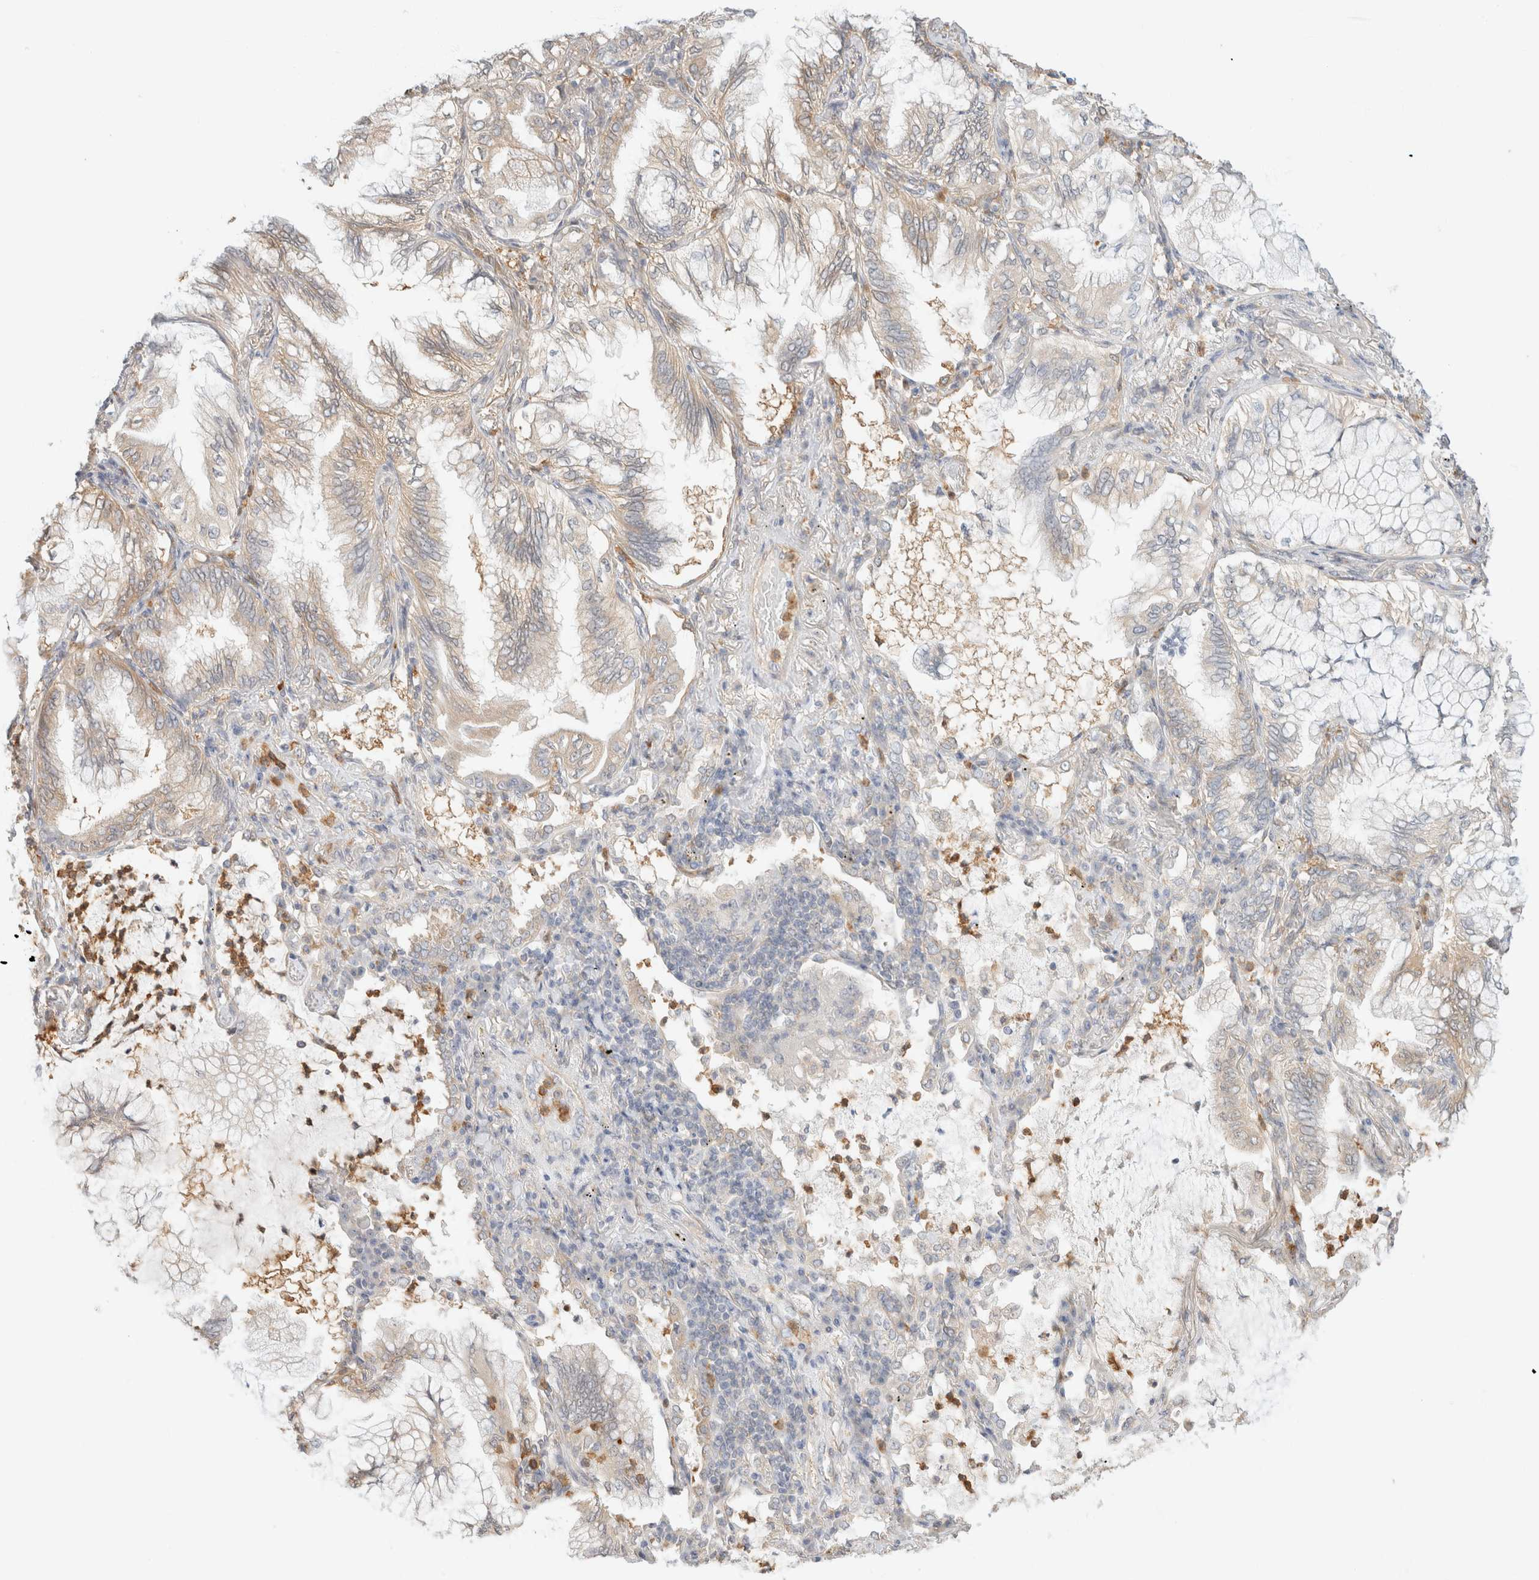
{"staining": {"intensity": "weak", "quantity": "25%-75%", "location": "cytoplasmic/membranous"}, "tissue": "lung cancer", "cell_type": "Tumor cells", "image_type": "cancer", "snomed": [{"axis": "morphology", "description": "Adenocarcinoma, NOS"}, {"axis": "topography", "description": "Lung"}], "caption": "Adenocarcinoma (lung) stained with a protein marker exhibits weak staining in tumor cells.", "gene": "GPI", "patient": {"sex": "female", "age": 70}}